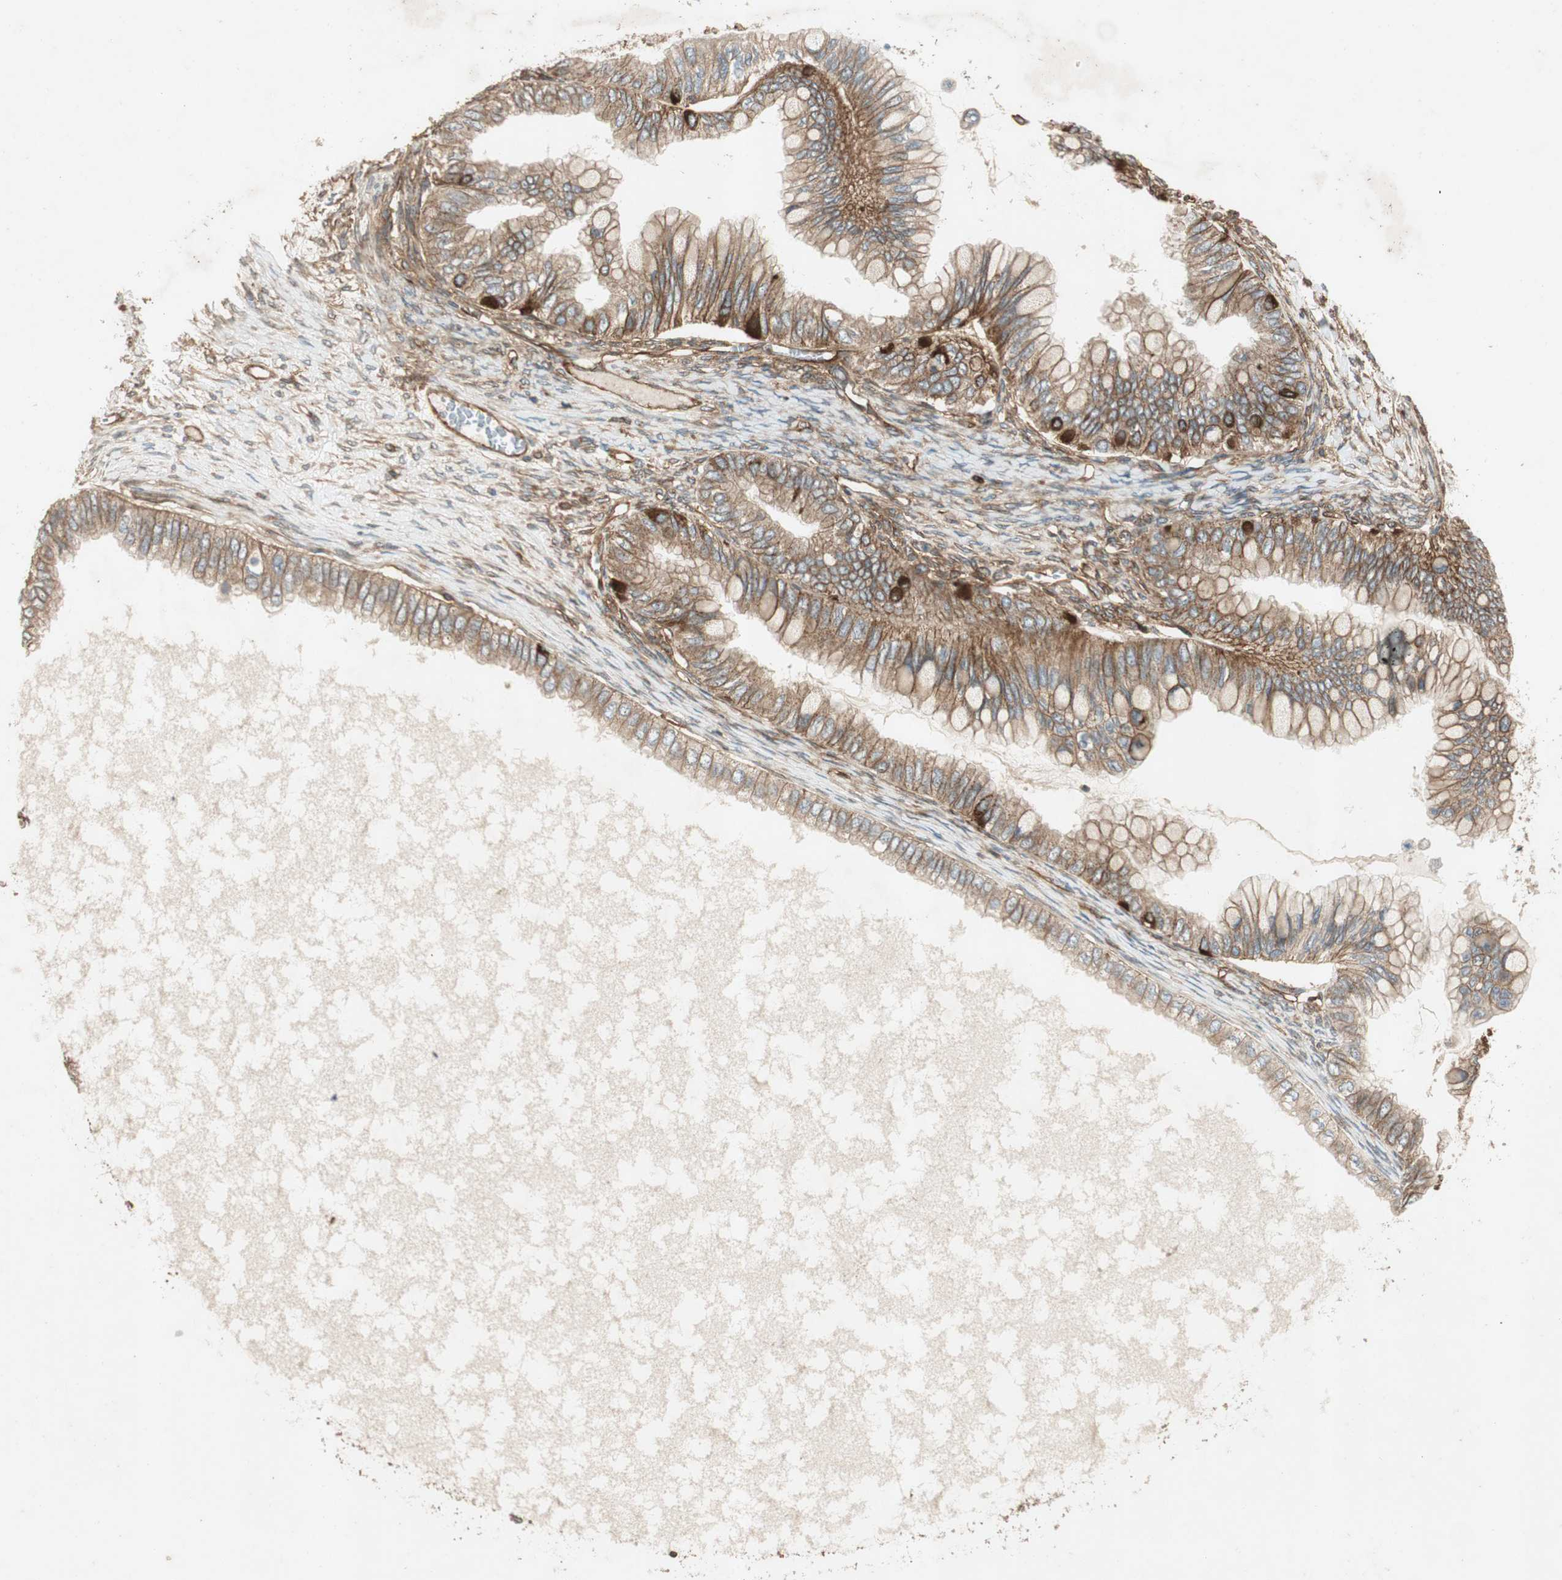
{"staining": {"intensity": "moderate", "quantity": ">75%", "location": "cytoplasmic/membranous"}, "tissue": "ovarian cancer", "cell_type": "Tumor cells", "image_type": "cancer", "snomed": [{"axis": "morphology", "description": "Cystadenocarcinoma, mucinous, NOS"}, {"axis": "topography", "description": "Ovary"}], "caption": "Protein positivity by immunohistochemistry shows moderate cytoplasmic/membranous expression in about >75% of tumor cells in ovarian cancer.", "gene": "BTN3A3", "patient": {"sex": "female", "age": 80}}